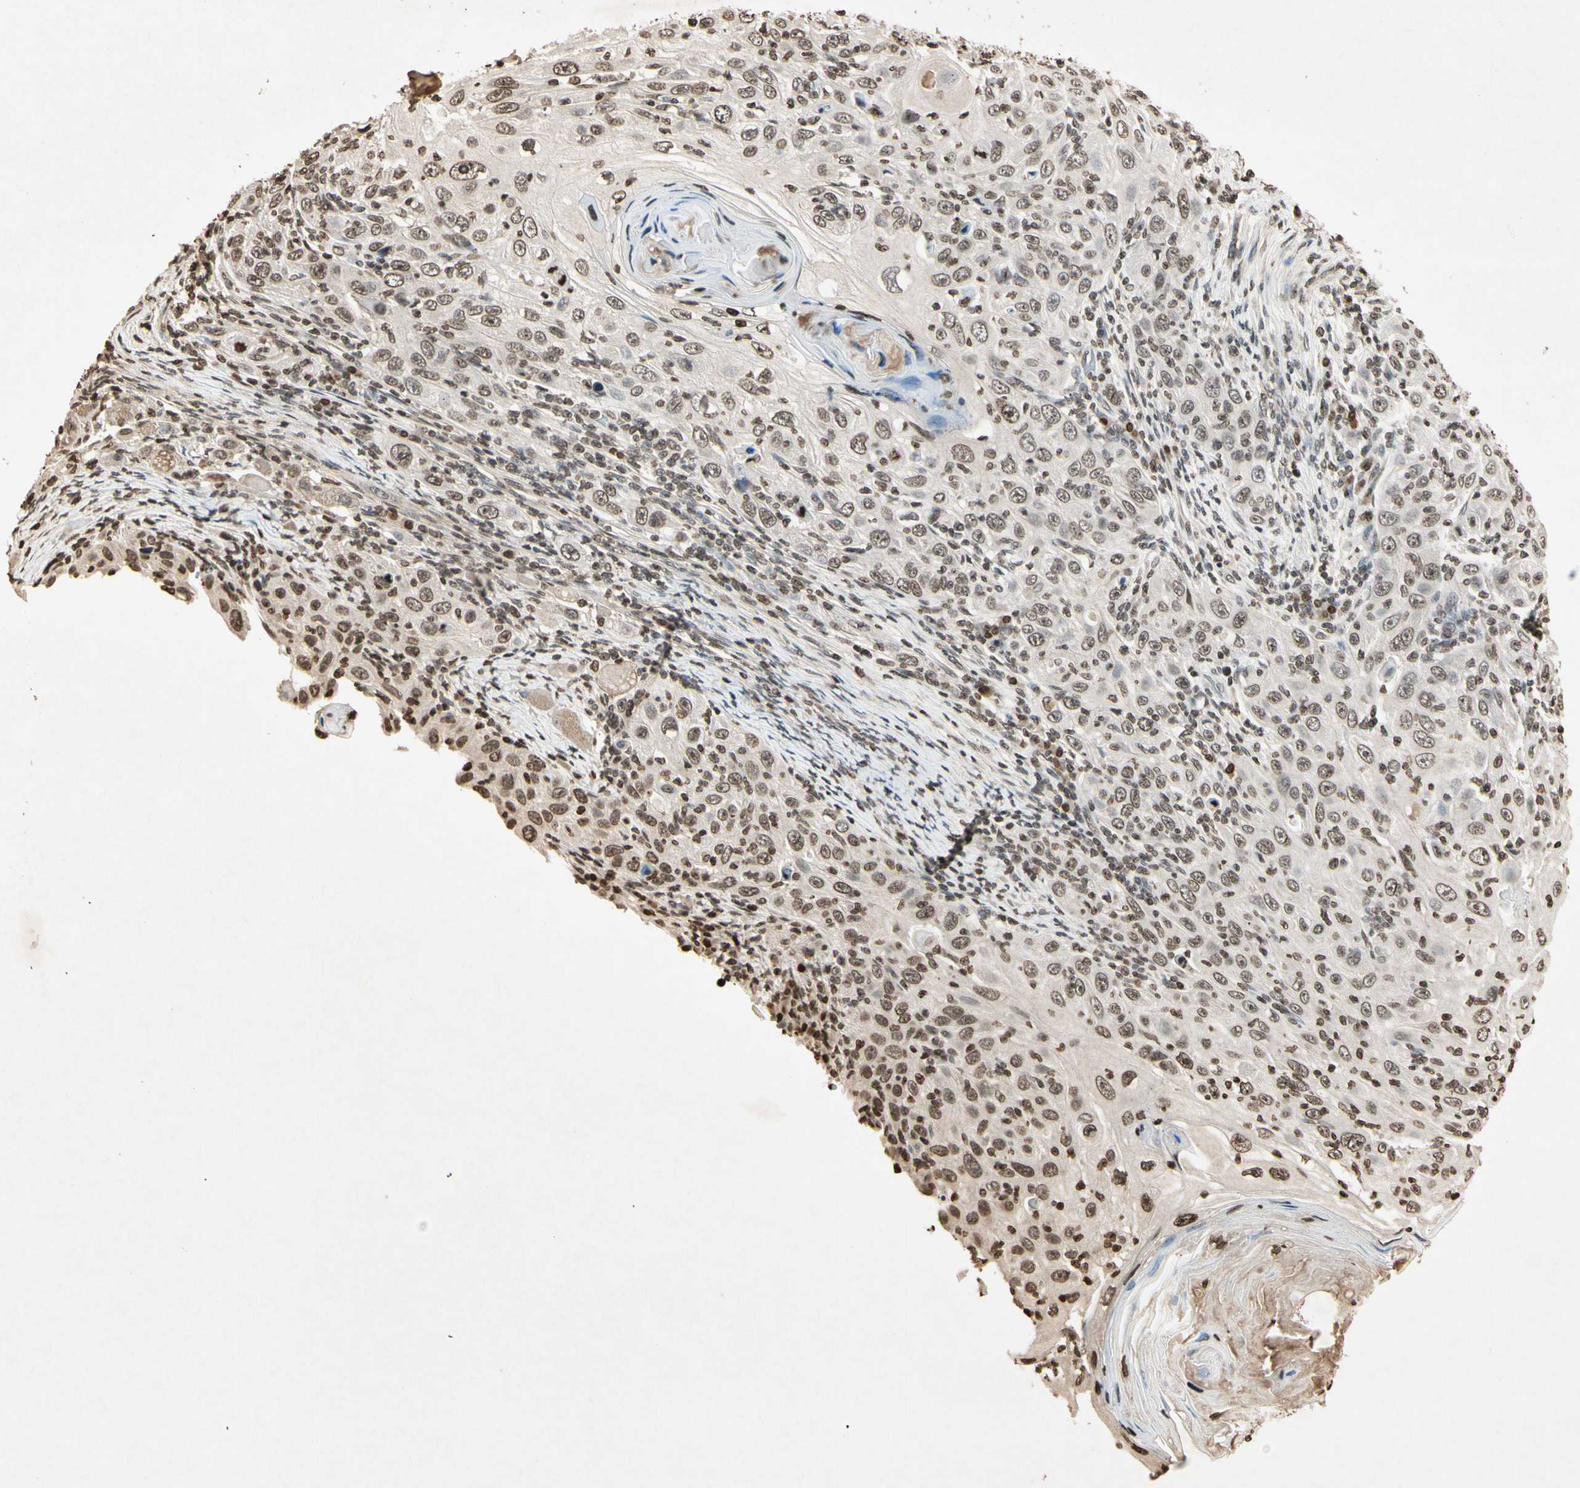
{"staining": {"intensity": "weak", "quantity": "25%-75%", "location": "nuclear"}, "tissue": "skin cancer", "cell_type": "Tumor cells", "image_type": "cancer", "snomed": [{"axis": "morphology", "description": "Squamous cell carcinoma, NOS"}, {"axis": "topography", "description": "Skin"}], "caption": "Human skin squamous cell carcinoma stained with a brown dye shows weak nuclear positive expression in about 25%-75% of tumor cells.", "gene": "TOP1", "patient": {"sex": "female", "age": 88}}